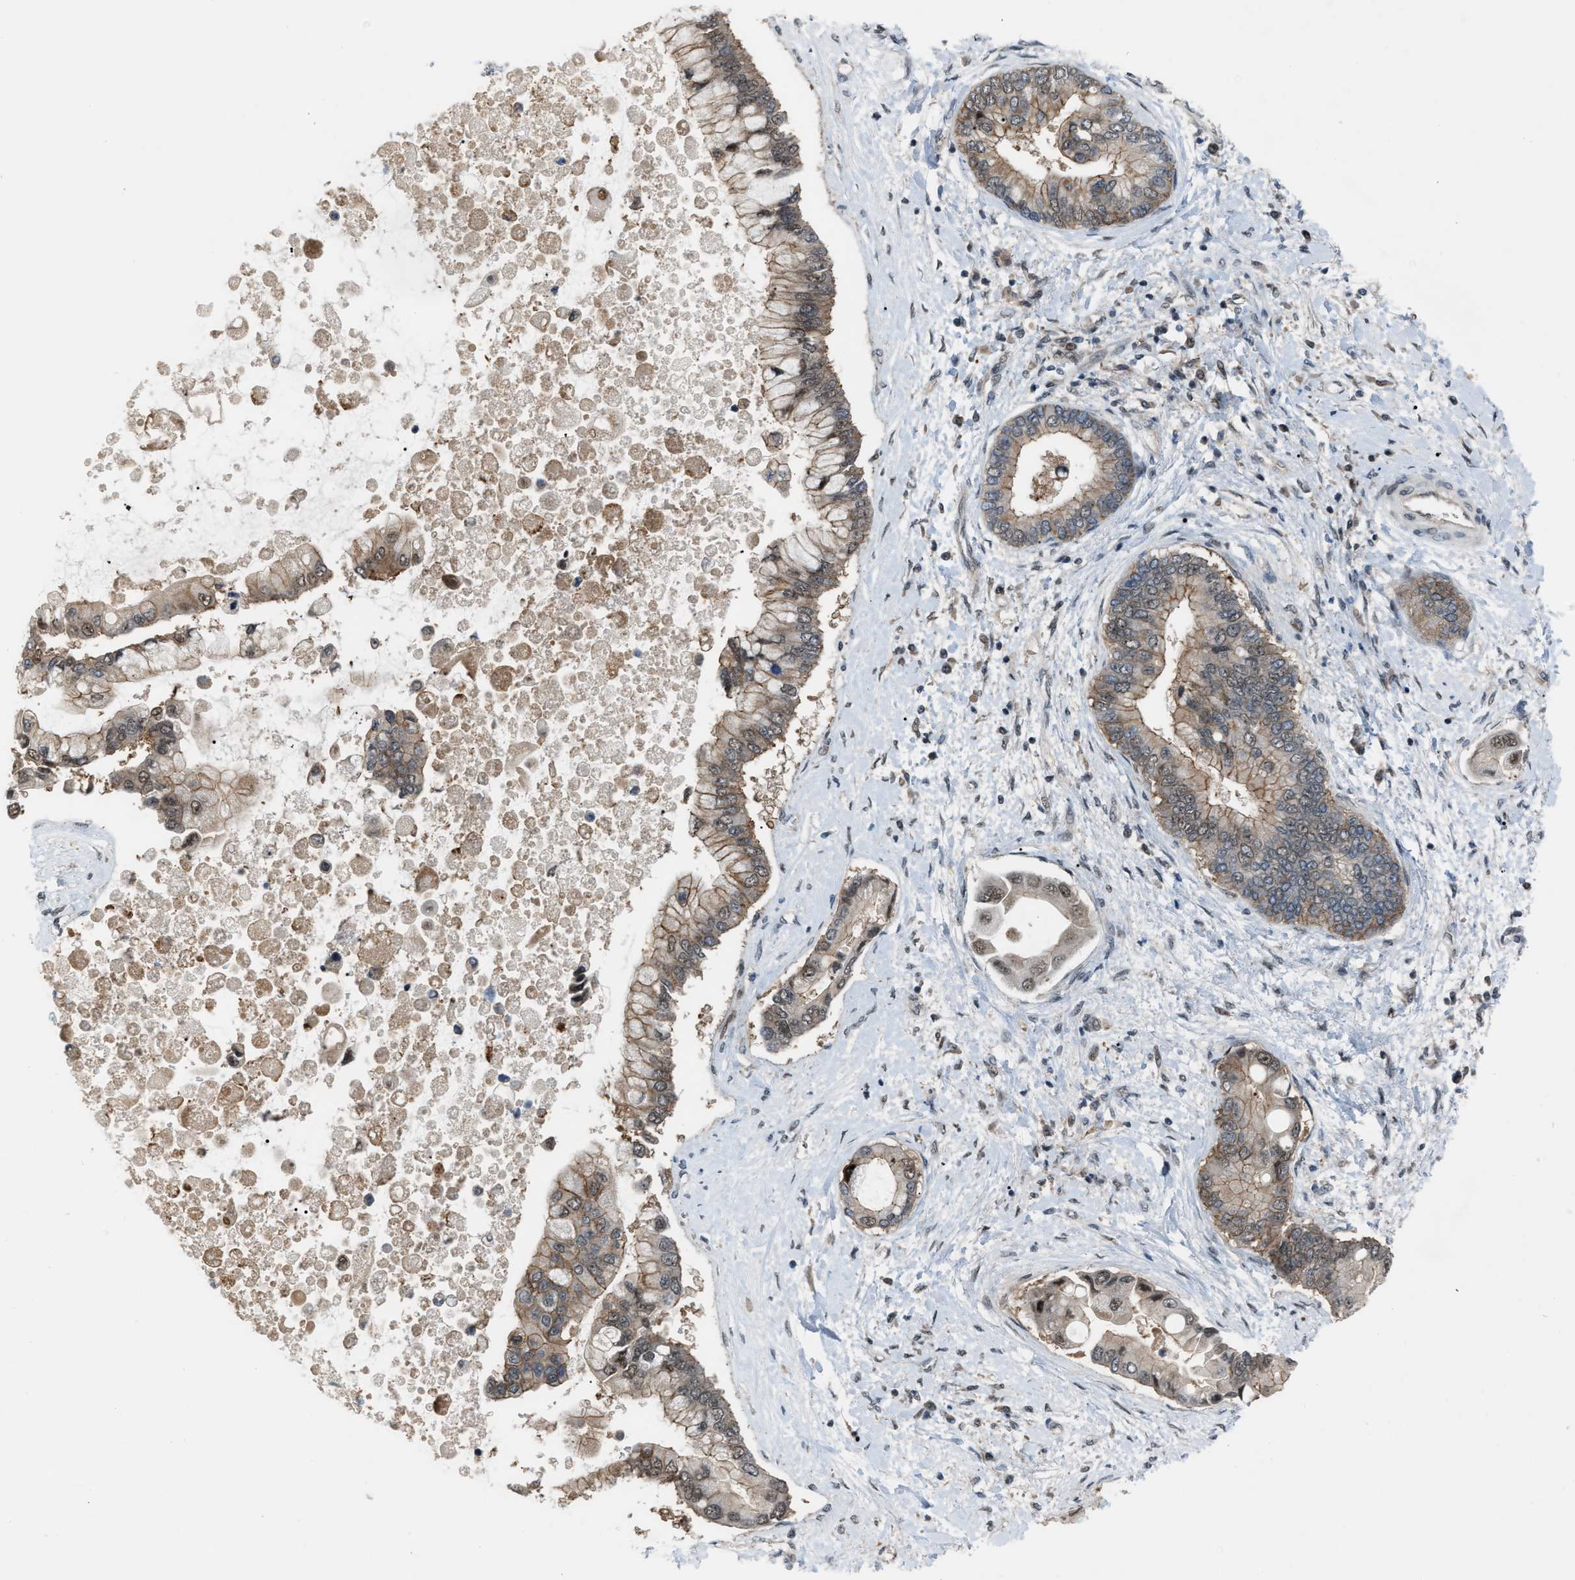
{"staining": {"intensity": "weak", "quantity": ">75%", "location": "cytoplasmic/membranous,nuclear"}, "tissue": "liver cancer", "cell_type": "Tumor cells", "image_type": "cancer", "snomed": [{"axis": "morphology", "description": "Cholangiocarcinoma"}, {"axis": "topography", "description": "Liver"}], "caption": "Immunohistochemical staining of liver cancer shows low levels of weak cytoplasmic/membranous and nuclear protein expression in about >75% of tumor cells.", "gene": "RFFL", "patient": {"sex": "male", "age": 50}}